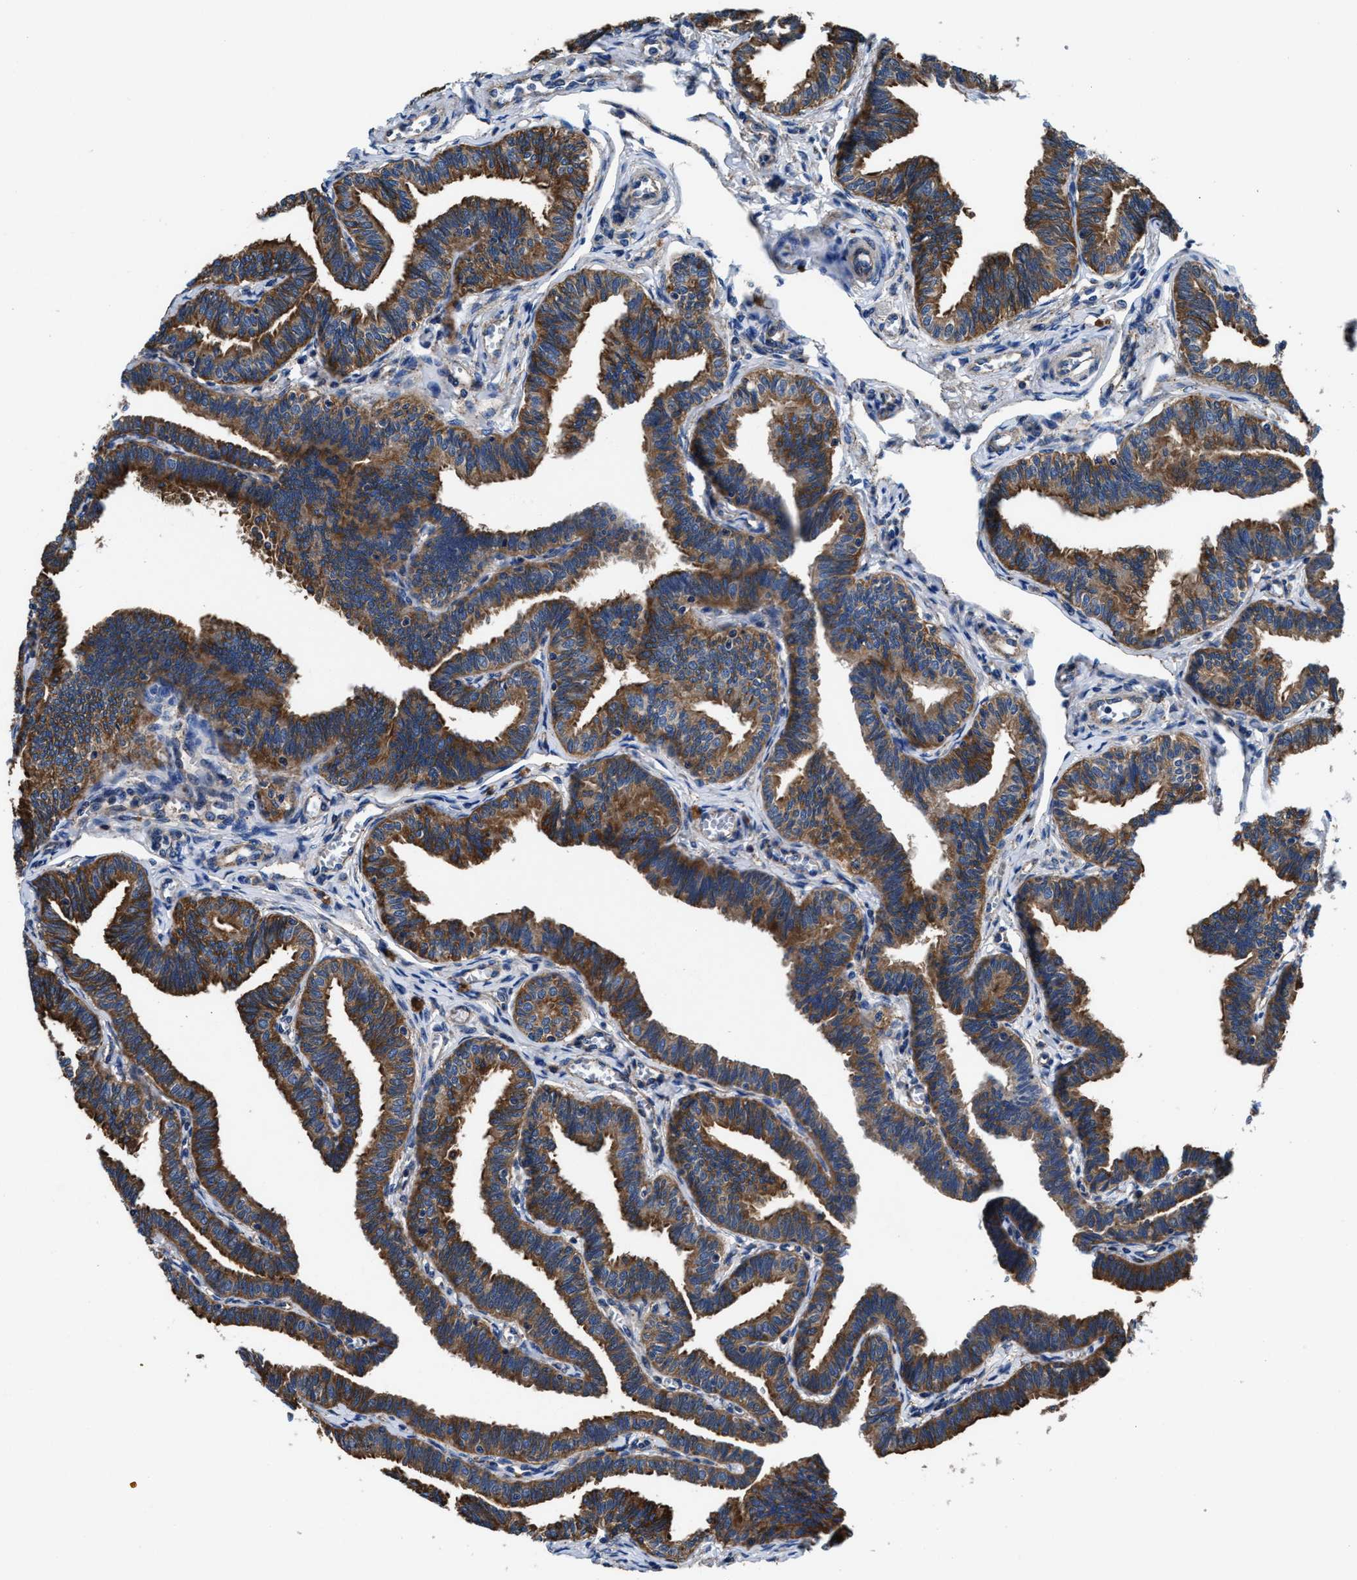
{"staining": {"intensity": "moderate", "quantity": ">75%", "location": "cytoplasmic/membranous"}, "tissue": "fallopian tube", "cell_type": "Glandular cells", "image_type": "normal", "snomed": [{"axis": "morphology", "description": "Normal tissue, NOS"}, {"axis": "topography", "description": "Fallopian tube"}, {"axis": "topography", "description": "Ovary"}], "caption": "Human fallopian tube stained for a protein (brown) reveals moderate cytoplasmic/membranous positive staining in about >75% of glandular cells.", "gene": "PPP1R9B", "patient": {"sex": "female", "age": 23}}